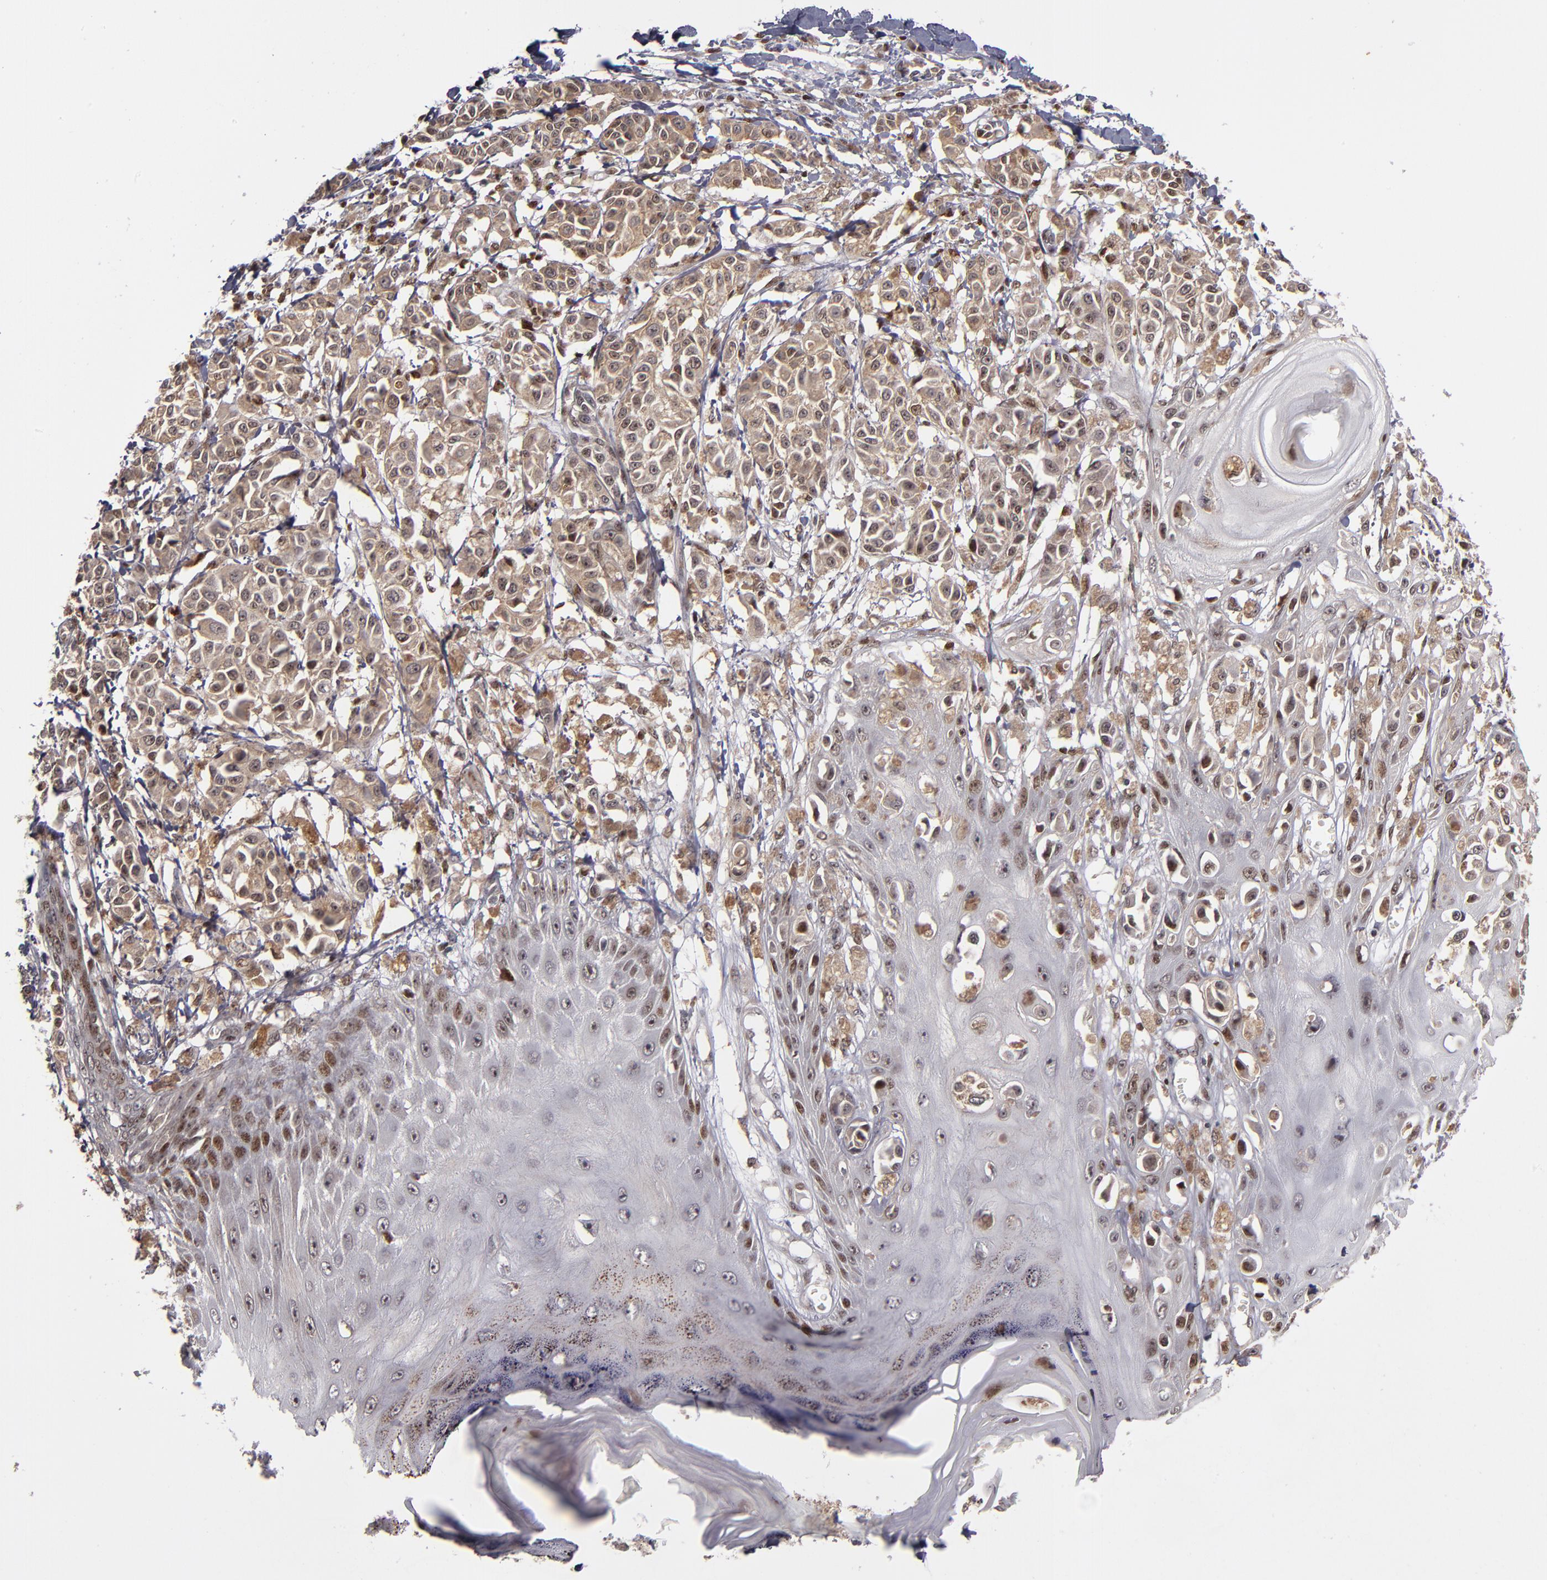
{"staining": {"intensity": "weak", "quantity": ">75%", "location": "cytoplasmic/membranous"}, "tissue": "melanoma", "cell_type": "Tumor cells", "image_type": "cancer", "snomed": [{"axis": "morphology", "description": "Malignant melanoma, NOS"}, {"axis": "topography", "description": "Skin"}], "caption": "Immunohistochemical staining of human melanoma reveals low levels of weak cytoplasmic/membranous positivity in about >75% of tumor cells.", "gene": "KDM6A", "patient": {"sex": "male", "age": 76}}